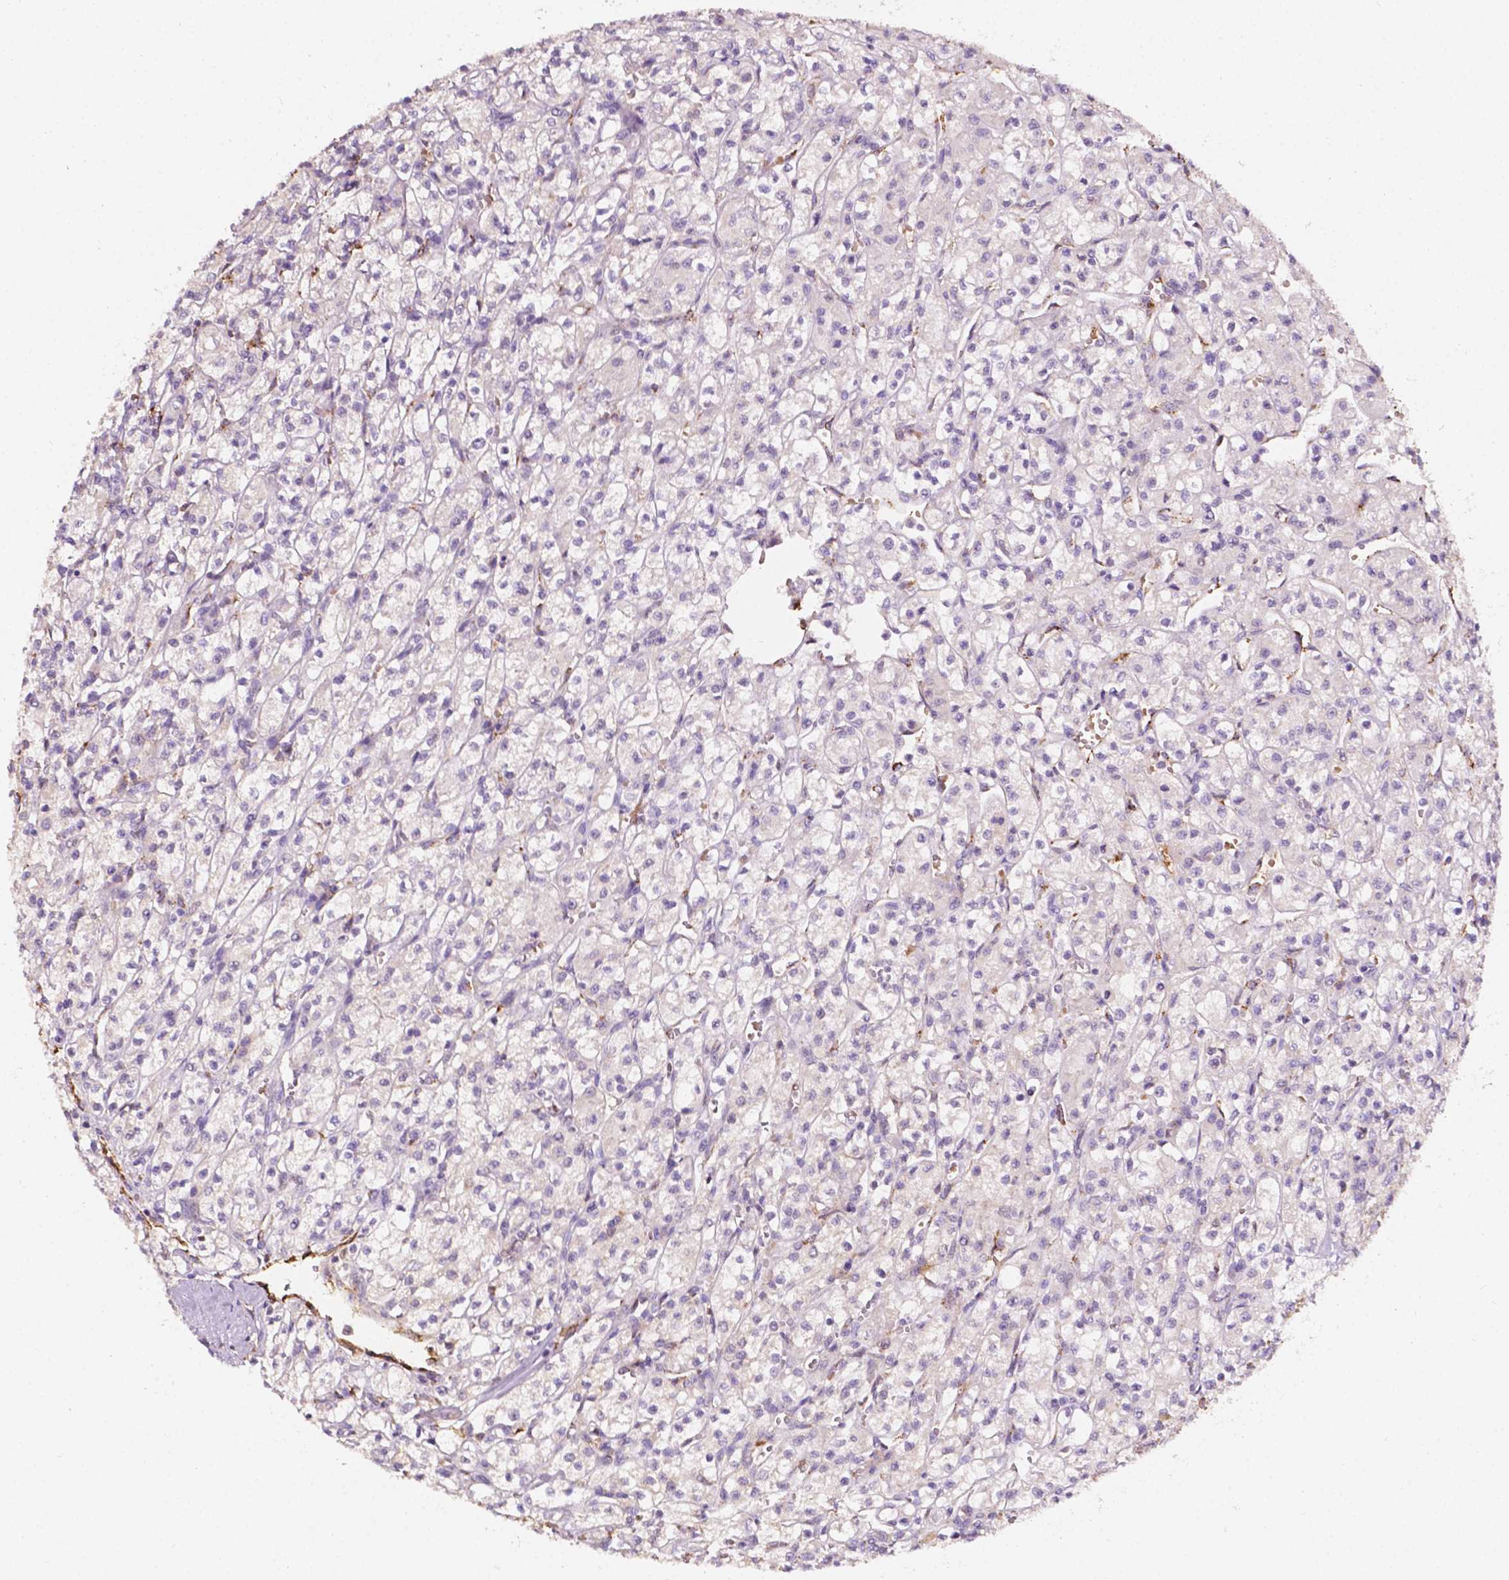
{"staining": {"intensity": "negative", "quantity": "none", "location": "none"}, "tissue": "renal cancer", "cell_type": "Tumor cells", "image_type": "cancer", "snomed": [{"axis": "morphology", "description": "Adenocarcinoma, NOS"}, {"axis": "topography", "description": "Kidney"}], "caption": "Tumor cells are negative for protein expression in human renal adenocarcinoma. (Brightfield microscopy of DAB immunohistochemistry at high magnification).", "gene": "SLC22A4", "patient": {"sex": "female", "age": 70}}